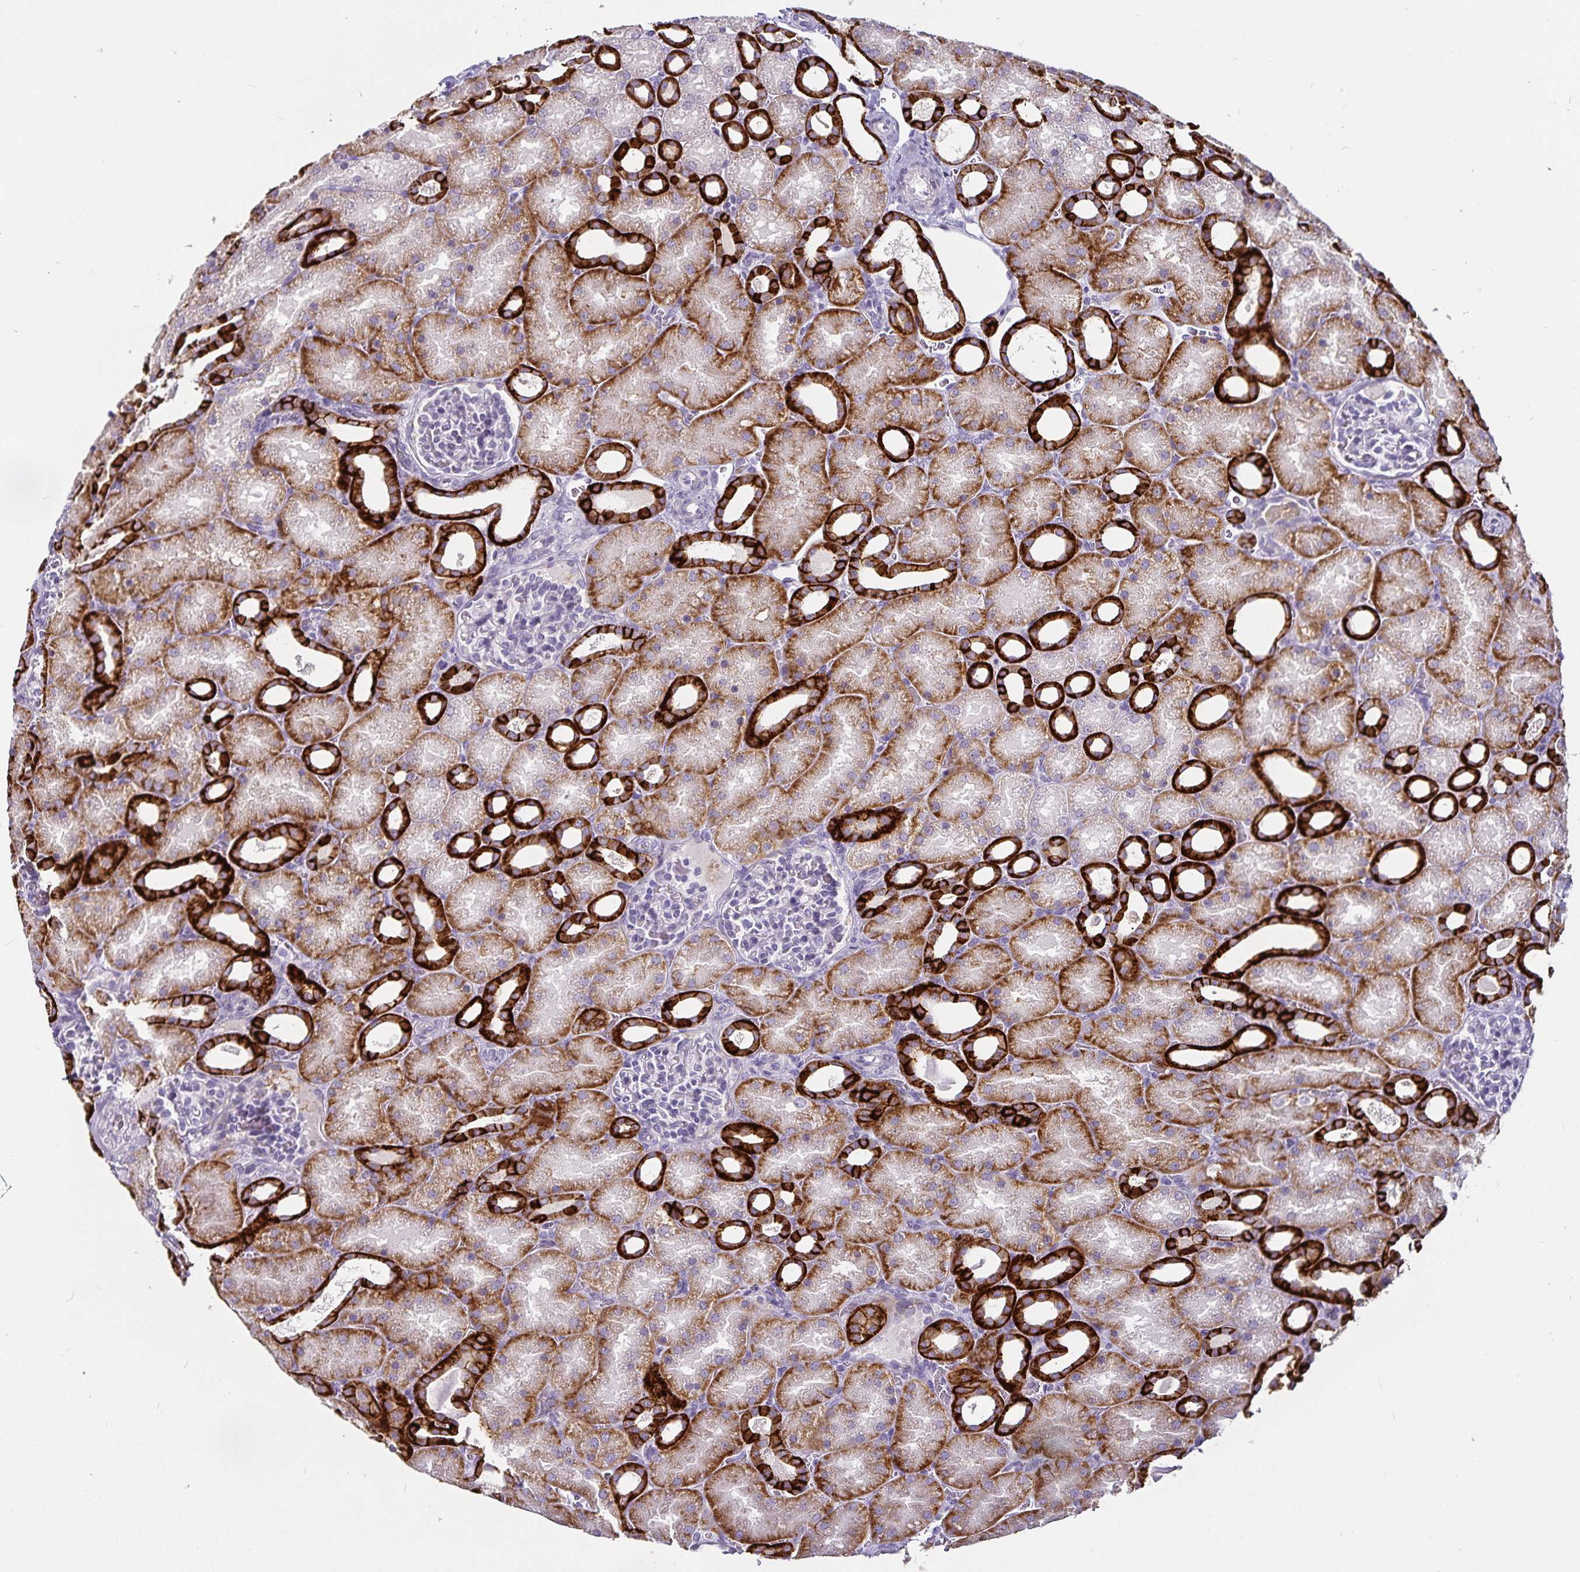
{"staining": {"intensity": "negative", "quantity": "none", "location": "none"}, "tissue": "kidney", "cell_type": "Cells in glomeruli", "image_type": "normal", "snomed": [{"axis": "morphology", "description": "Normal tissue, NOS"}, {"axis": "topography", "description": "Kidney"}], "caption": "Human kidney stained for a protein using IHC demonstrates no positivity in cells in glomeruli.", "gene": "CA12", "patient": {"sex": "male", "age": 2}}